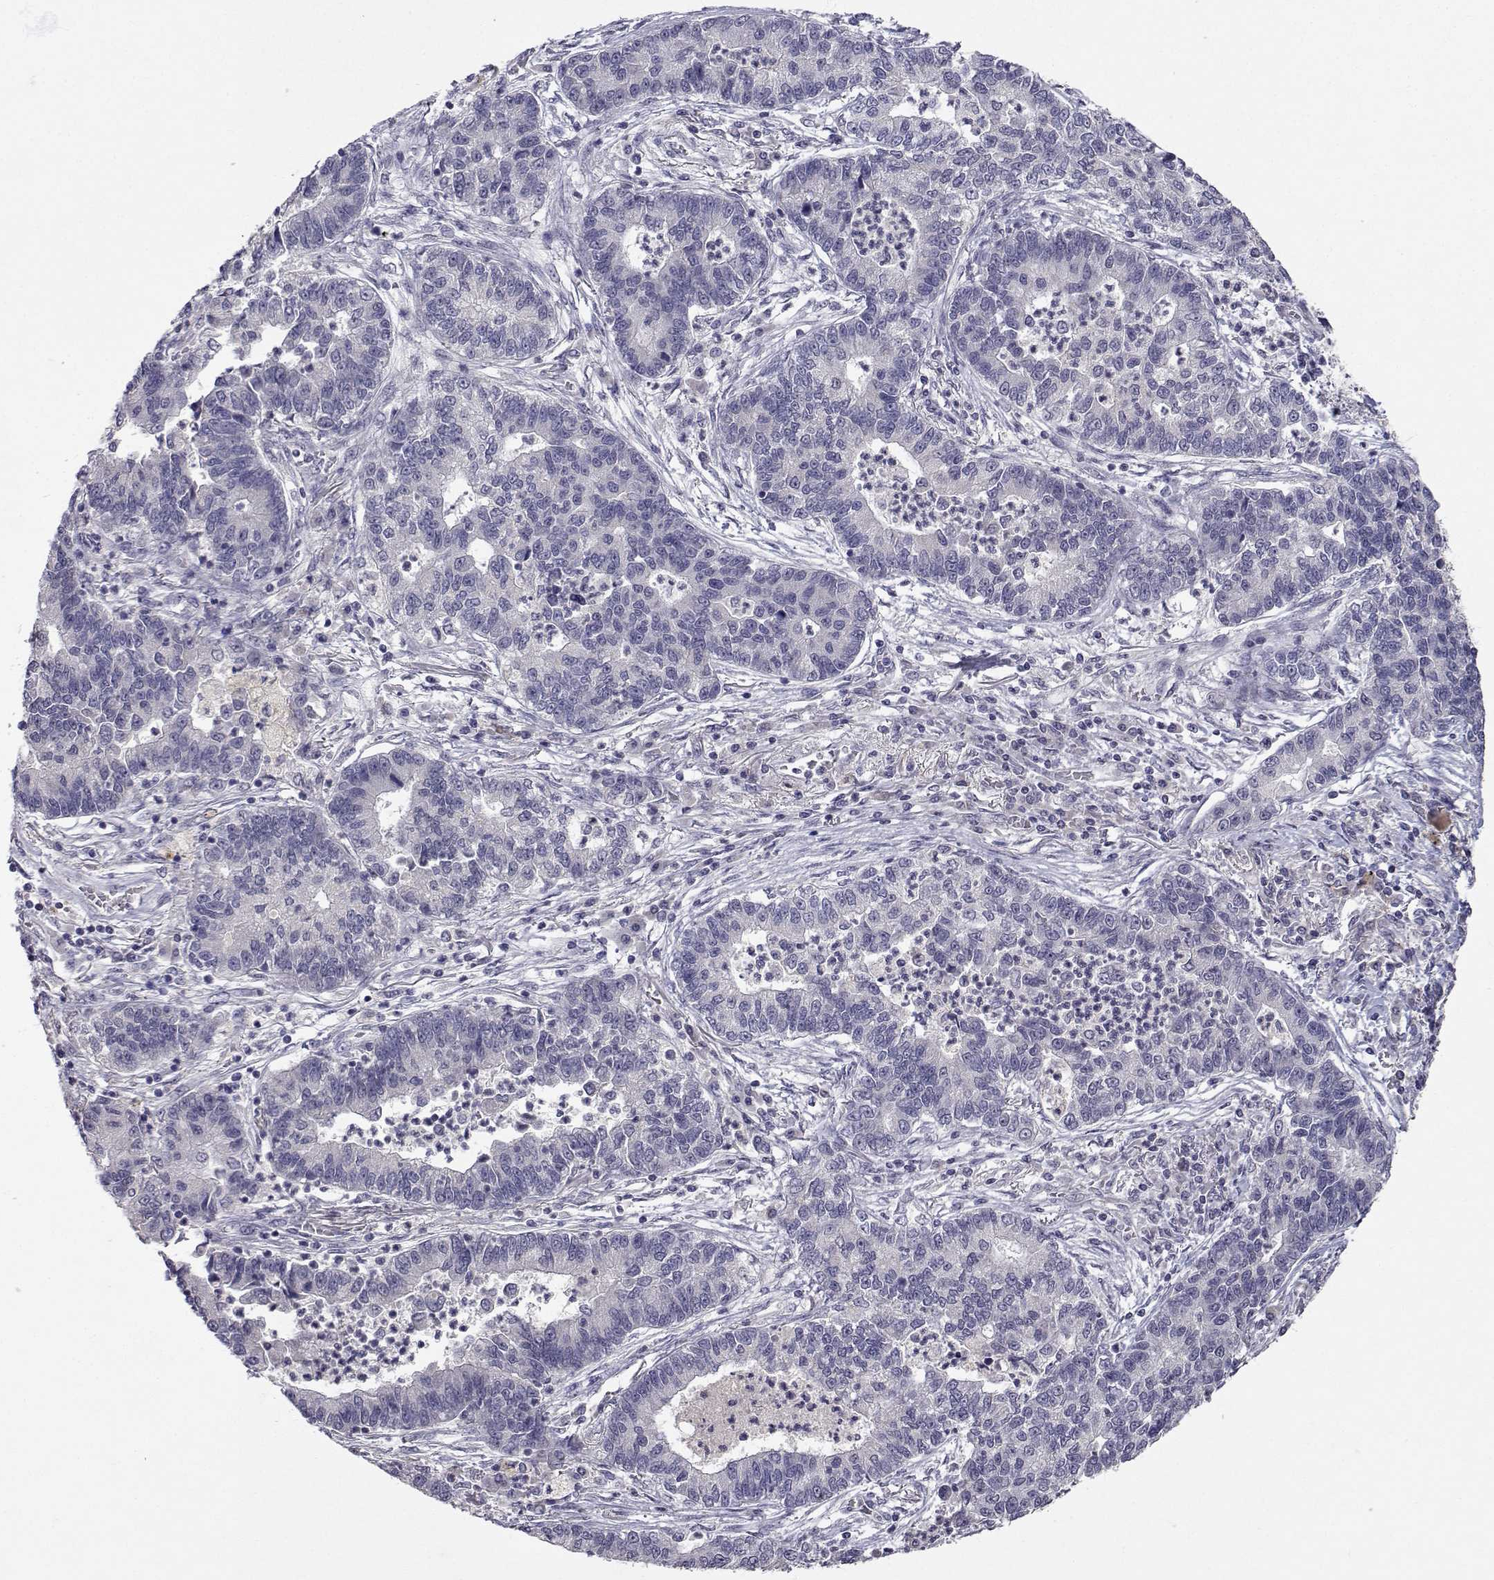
{"staining": {"intensity": "negative", "quantity": "none", "location": "none"}, "tissue": "lung cancer", "cell_type": "Tumor cells", "image_type": "cancer", "snomed": [{"axis": "morphology", "description": "Adenocarcinoma, NOS"}, {"axis": "topography", "description": "Lung"}], "caption": "This is a photomicrograph of immunohistochemistry staining of adenocarcinoma (lung), which shows no staining in tumor cells.", "gene": "SLC6A3", "patient": {"sex": "female", "age": 57}}